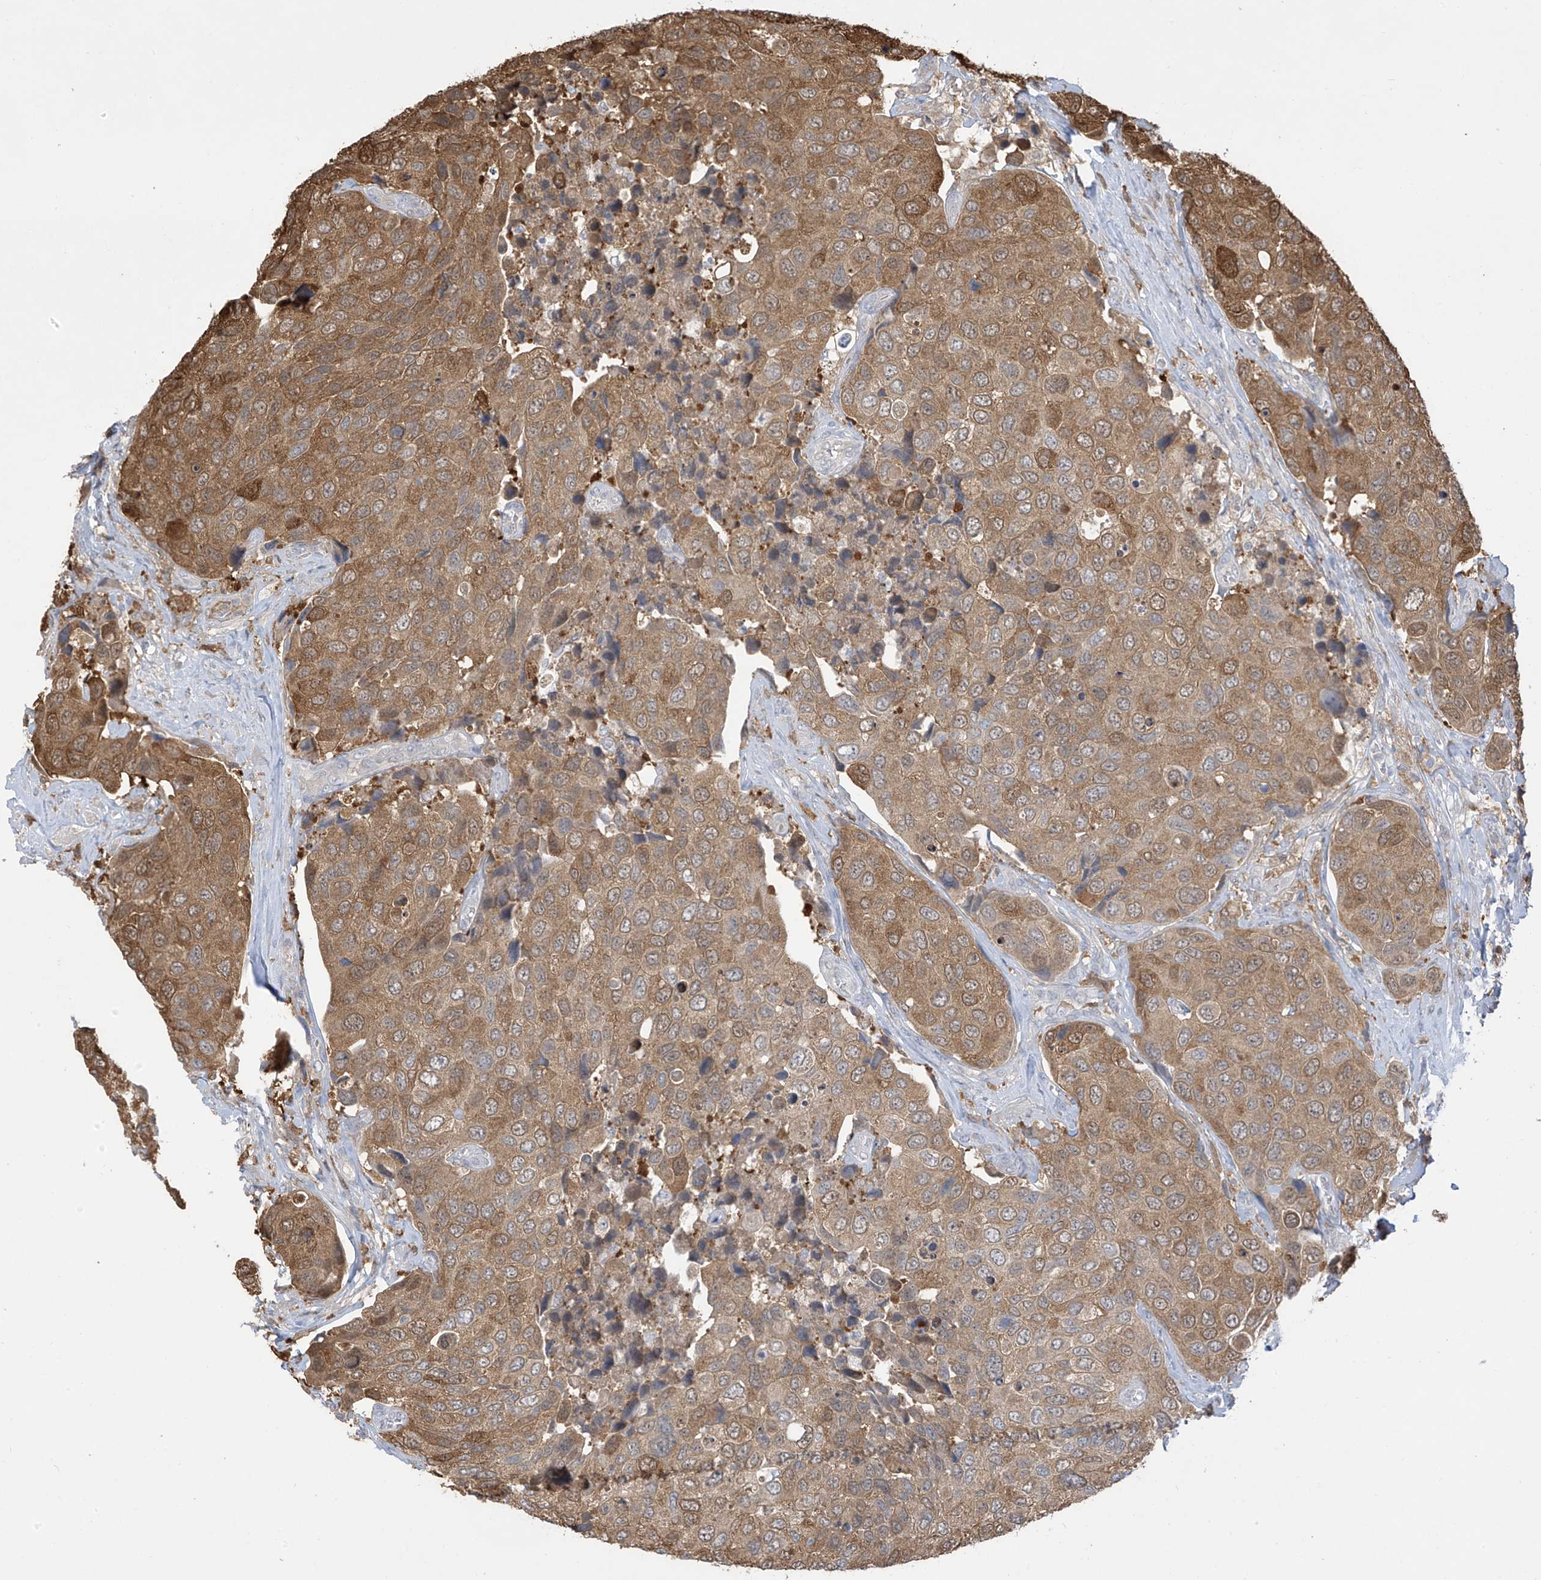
{"staining": {"intensity": "moderate", "quantity": ">75%", "location": "cytoplasmic/membranous,nuclear"}, "tissue": "urothelial cancer", "cell_type": "Tumor cells", "image_type": "cancer", "snomed": [{"axis": "morphology", "description": "Urothelial carcinoma, High grade"}, {"axis": "topography", "description": "Urinary bladder"}], "caption": "Immunohistochemical staining of urothelial carcinoma (high-grade) shows medium levels of moderate cytoplasmic/membranous and nuclear expression in about >75% of tumor cells.", "gene": "IDH1", "patient": {"sex": "male", "age": 74}}